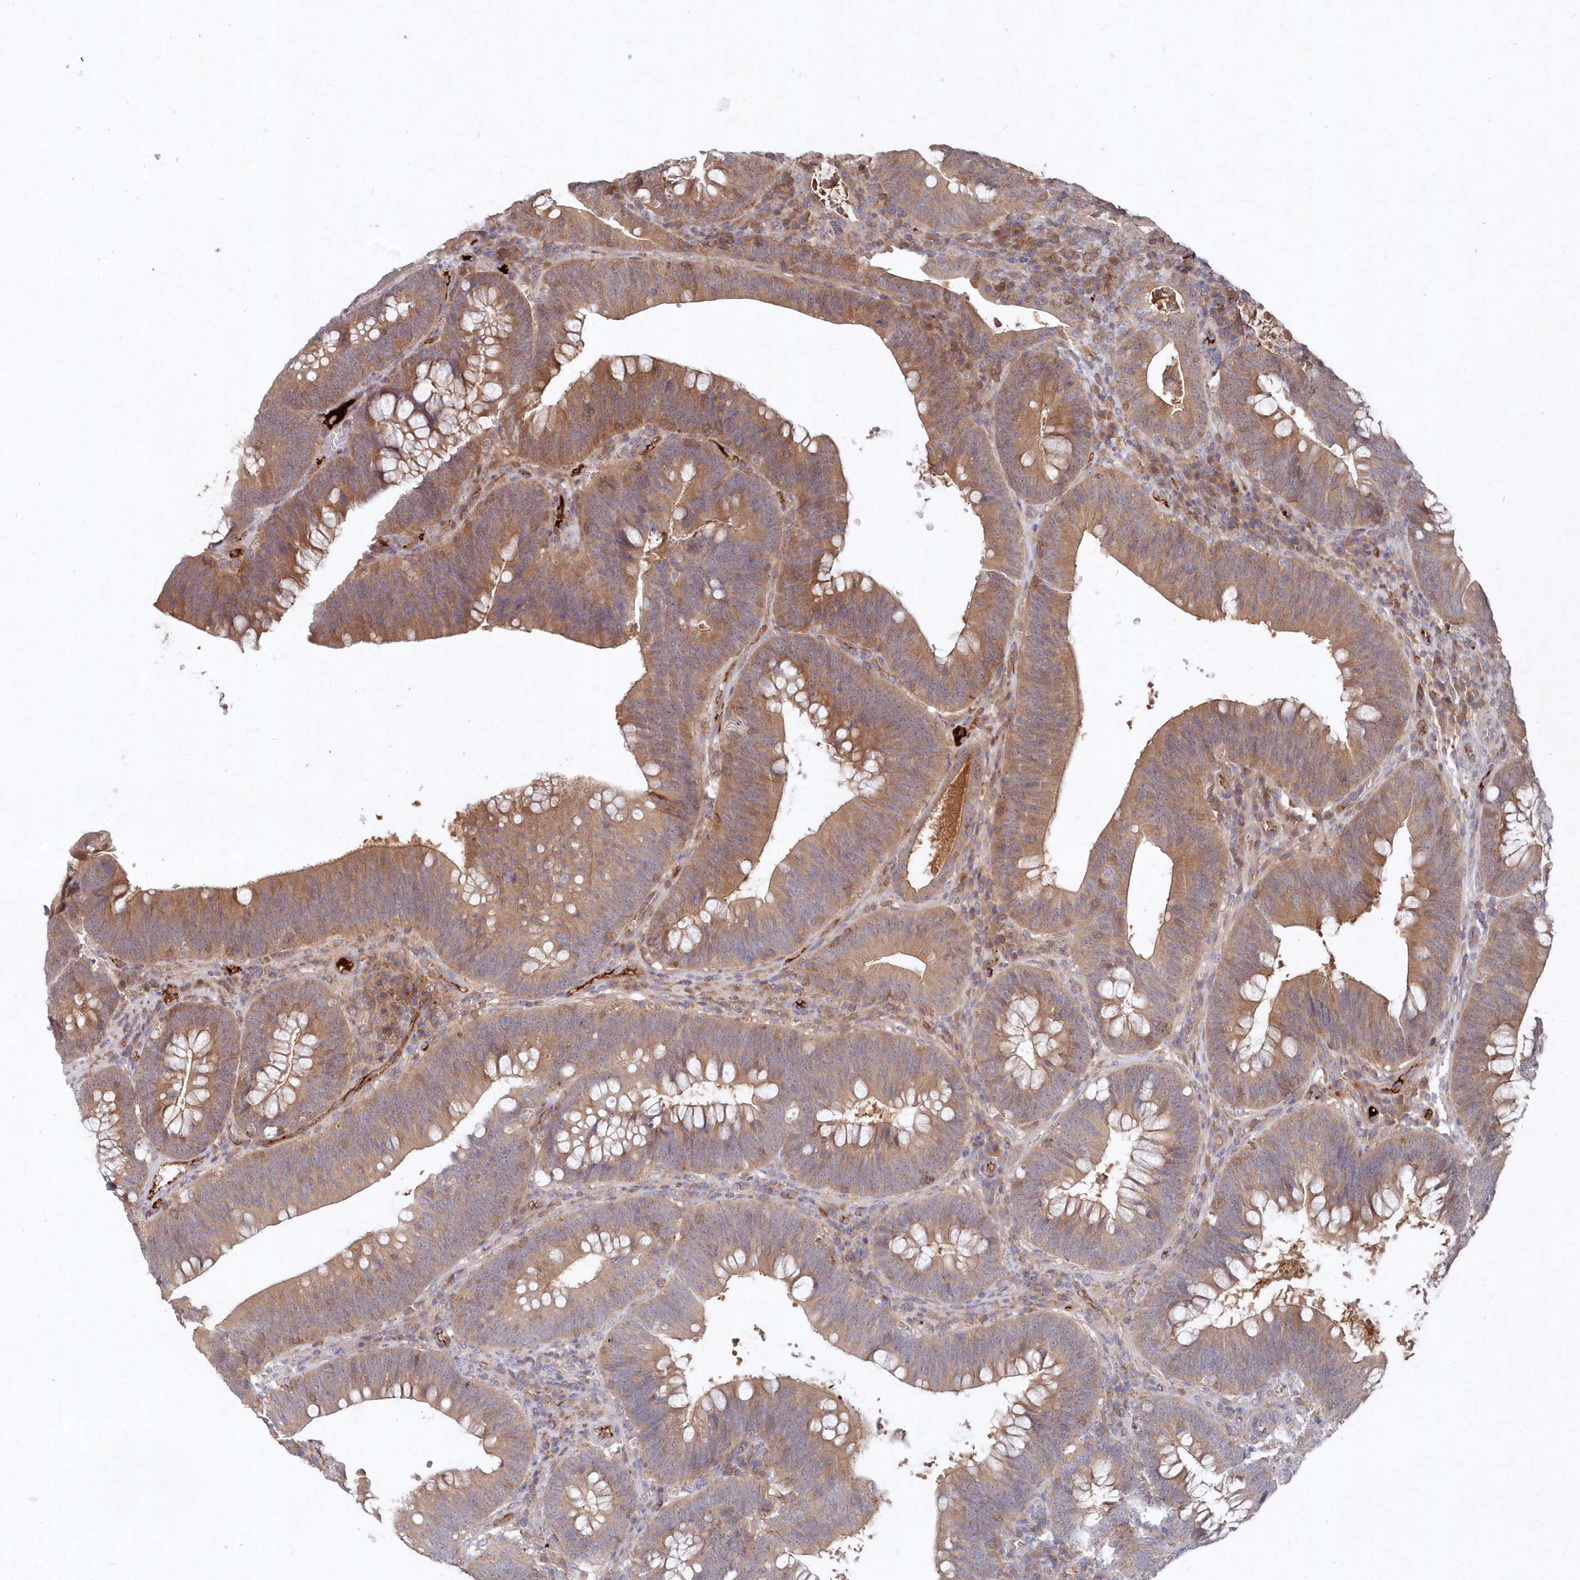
{"staining": {"intensity": "moderate", "quantity": ">75%", "location": "cytoplasmic/membranous"}, "tissue": "colorectal cancer", "cell_type": "Tumor cells", "image_type": "cancer", "snomed": [{"axis": "morphology", "description": "Normal tissue, NOS"}, {"axis": "topography", "description": "Colon"}], "caption": "IHC (DAB) staining of colorectal cancer demonstrates moderate cytoplasmic/membranous protein expression in approximately >75% of tumor cells. (DAB (3,3'-diaminobenzidine) IHC, brown staining for protein, blue staining for nuclei).", "gene": "ABHD14B", "patient": {"sex": "female", "age": 82}}